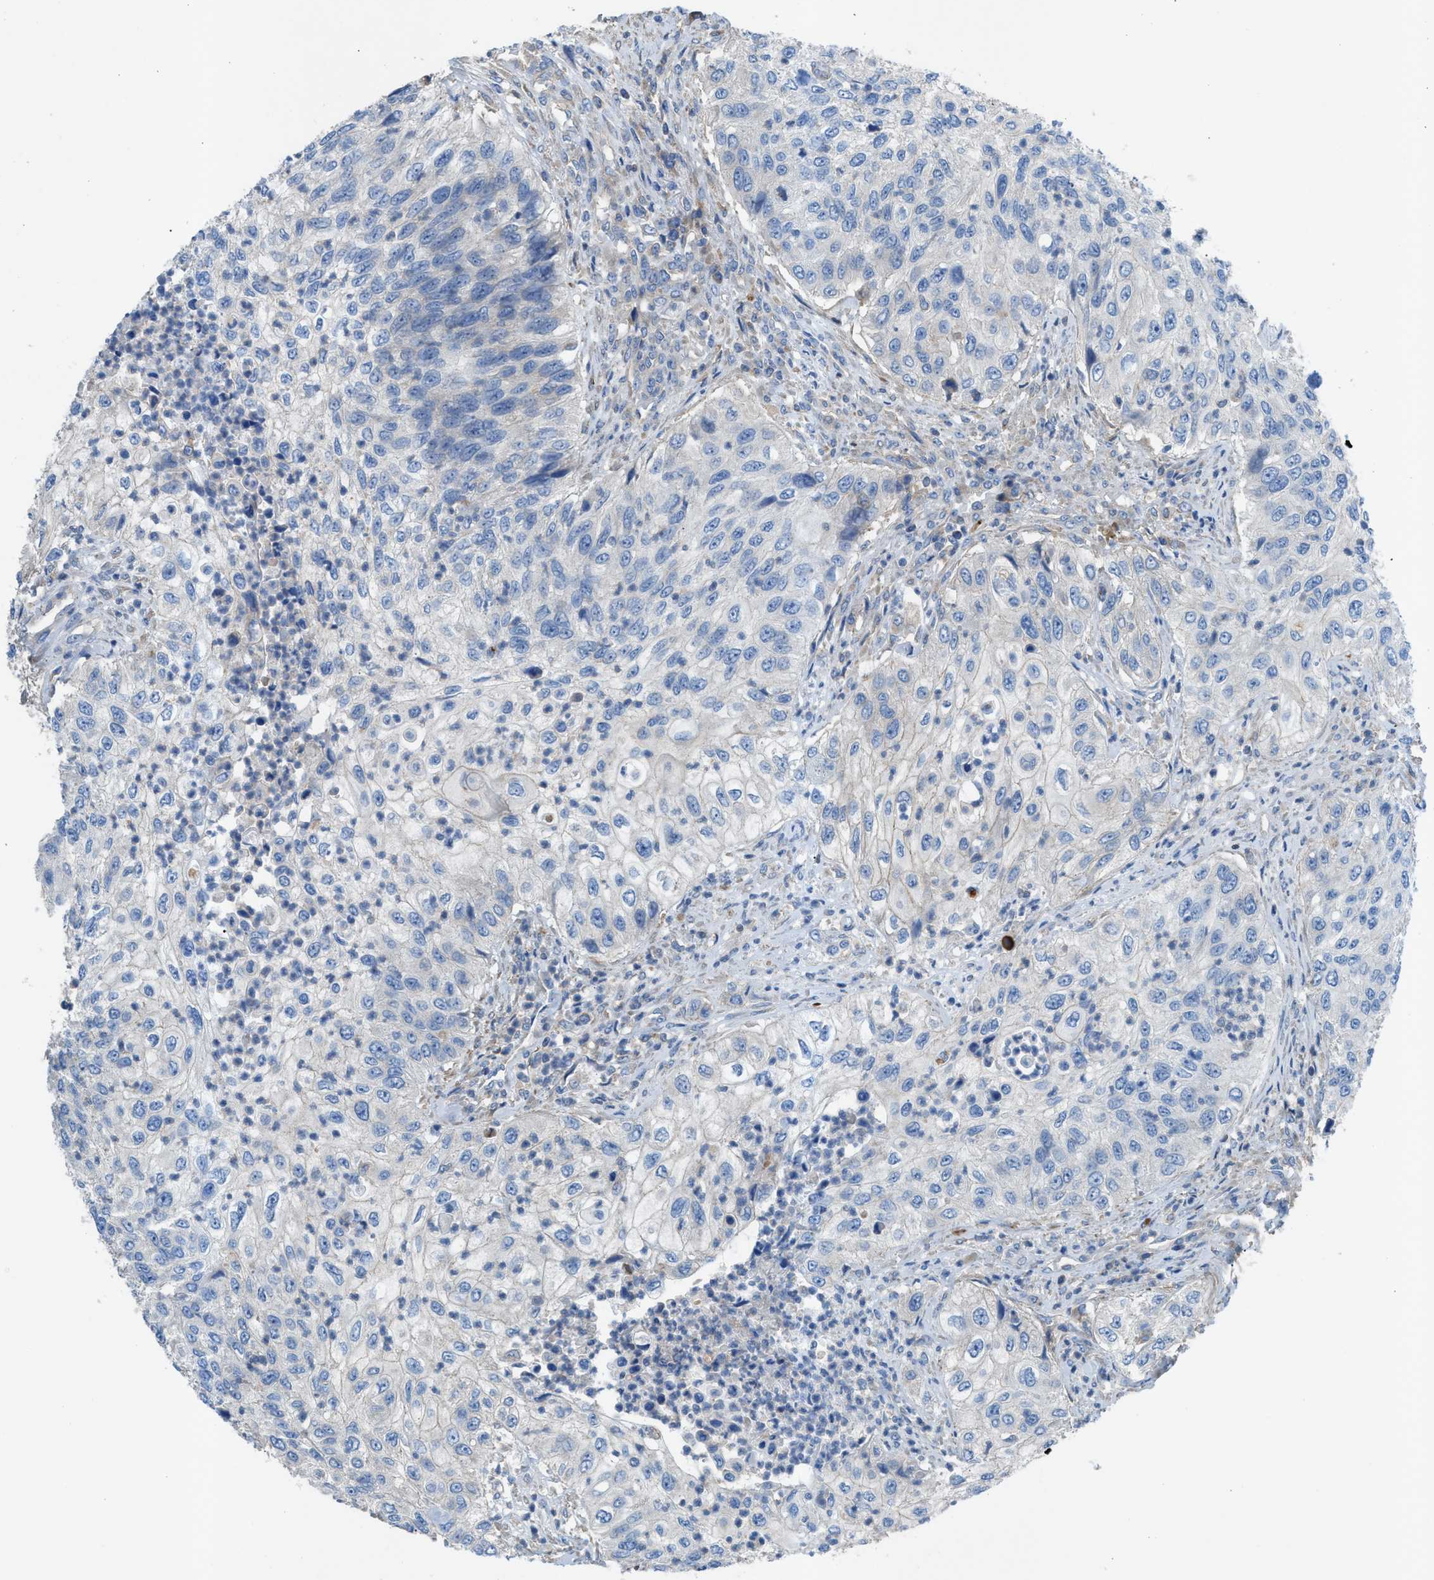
{"staining": {"intensity": "negative", "quantity": "none", "location": "none"}, "tissue": "urothelial cancer", "cell_type": "Tumor cells", "image_type": "cancer", "snomed": [{"axis": "morphology", "description": "Urothelial carcinoma, High grade"}, {"axis": "topography", "description": "Urinary bladder"}], "caption": "Immunohistochemistry (IHC) histopathology image of urothelial cancer stained for a protein (brown), which displays no positivity in tumor cells.", "gene": "AOAH", "patient": {"sex": "female", "age": 60}}